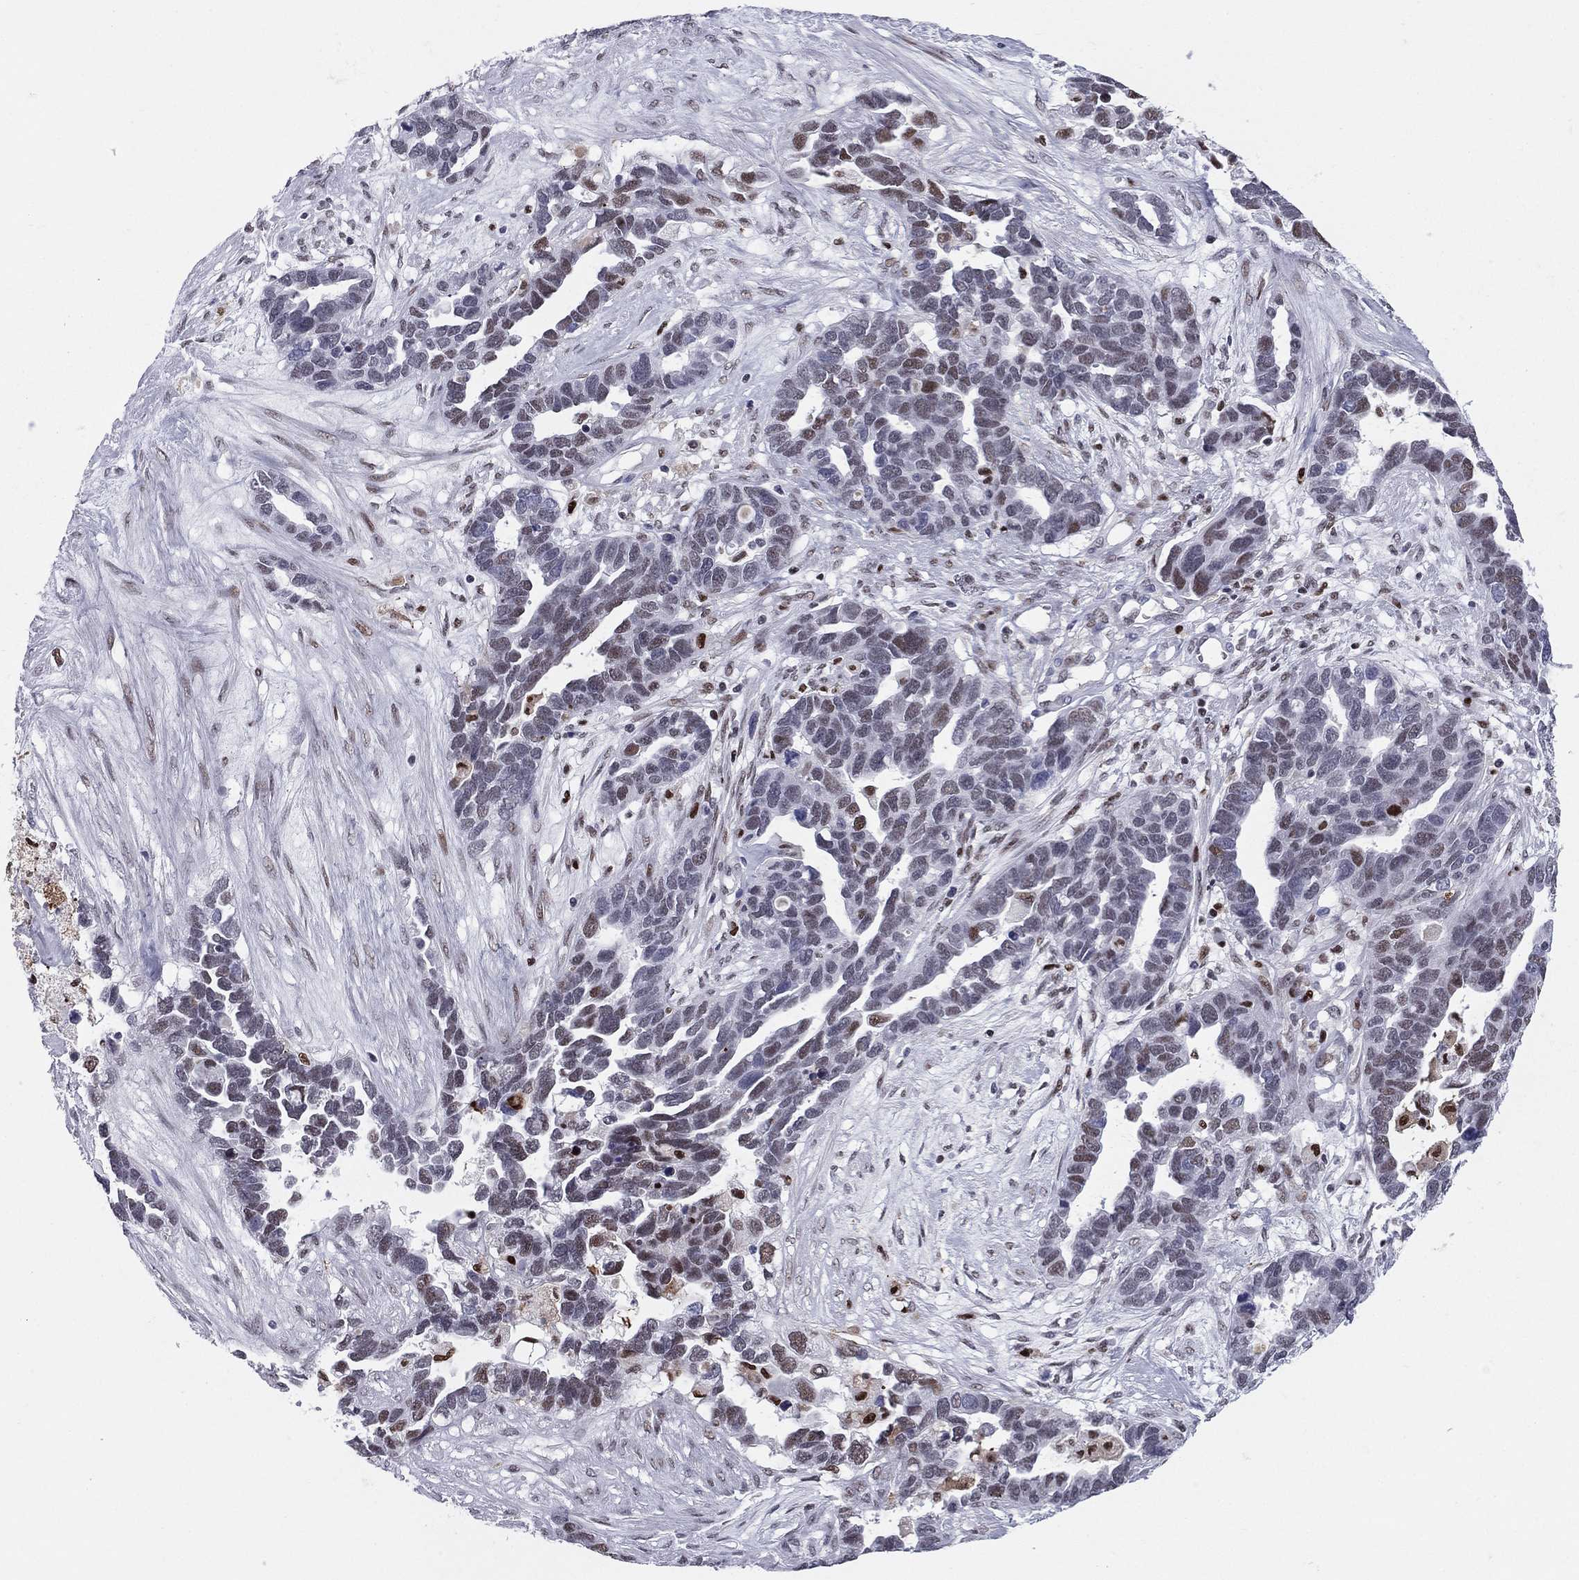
{"staining": {"intensity": "strong", "quantity": "<25%", "location": "nuclear"}, "tissue": "ovarian cancer", "cell_type": "Tumor cells", "image_type": "cancer", "snomed": [{"axis": "morphology", "description": "Cystadenocarcinoma, serous, NOS"}, {"axis": "topography", "description": "Ovary"}], "caption": "Serous cystadenocarcinoma (ovarian) stained with a brown dye exhibits strong nuclear positive positivity in approximately <25% of tumor cells.", "gene": "PCGF3", "patient": {"sex": "female", "age": 54}}